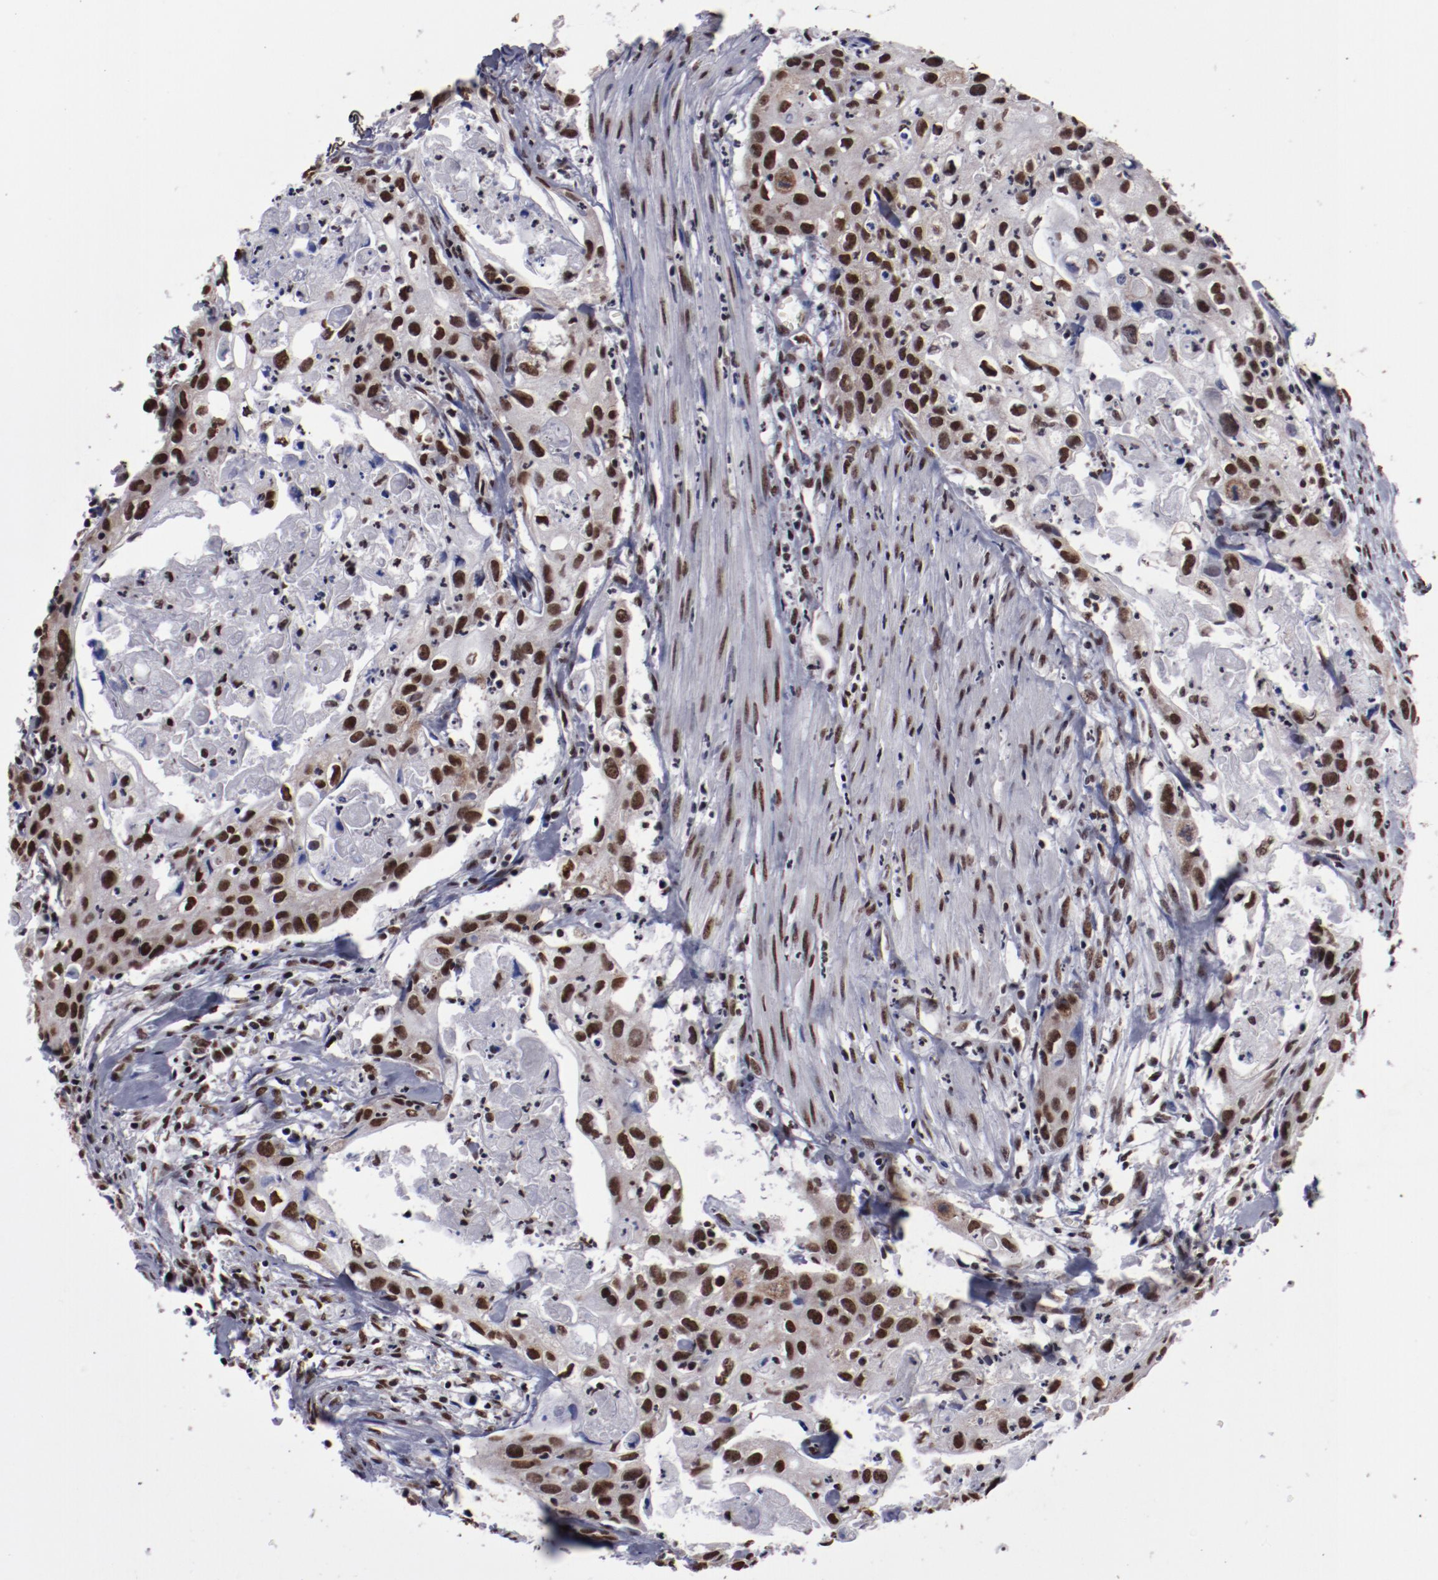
{"staining": {"intensity": "strong", "quantity": ">75%", "location": "nuclear"}, "tissue": "urothelial cancer", "cell_type": "Tumor cells", "image_type": "cancer", "snomed": [{"axis": "morphology", "description": "Urothelial carcinoma, High grade"}, {"axis": "topography", "description": "Urinary bladder"}], "caption": "Protein expression analysis of urothelial carcinoma (high-grade) displays strong nuclear expression in approximately >75% of tumor cells. The staining is performed using DAB brown chromogen to label protein expression. The nuclei are counter-stained blue using hematoxylin.", "gene": "HNRNPA2B1", "patient": {"sex": "male", "age": 54}}